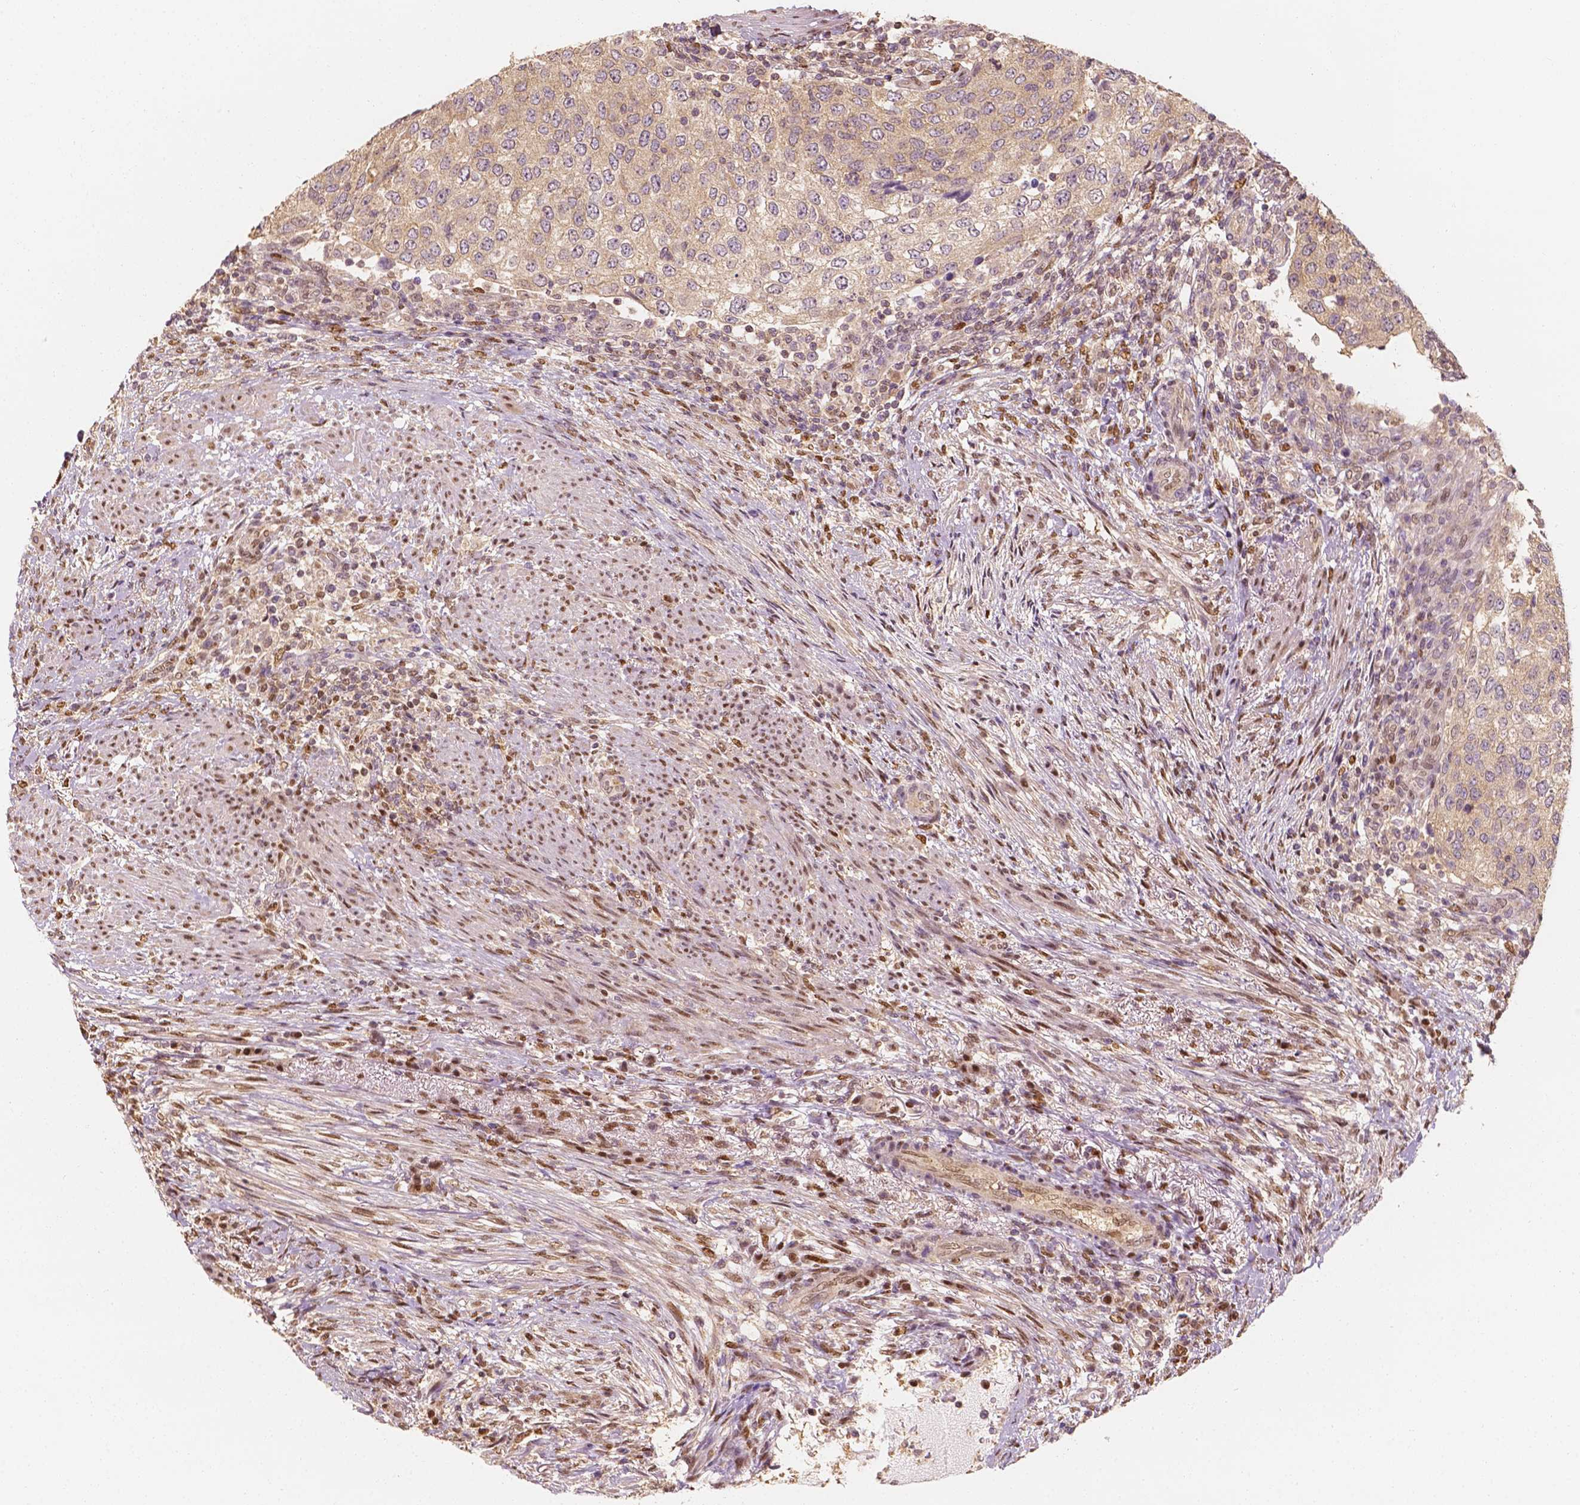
{"staining": {"intensity": "weak", "quantity": "25%-75%", "location": "cytoplasmic/membranous"}, "tissue": "urothelial cancer", "cell_type": "Tumor cells", "image_type": "cancer", "snomed": [{"axis": "morphology", "description": "Urothelial carcinoma, High grade"}, {"axis": "topography", "description": "Urinary bladder"}], "caption": "Urothelial carcinoma (high-grade) stained with DAB (3,3'-diaminobenzidine) immunohistochemistry displays low levels of weak cytoplasmic/membranous expression in about 25%-75% of tumor cells. The staining was performed using DAB, with brown indicating positive protein expression. Nuclei are stained blue with hematoxylin.", "gene": "TBC1D17", "patient": {"sex": "female", "age": 78}}